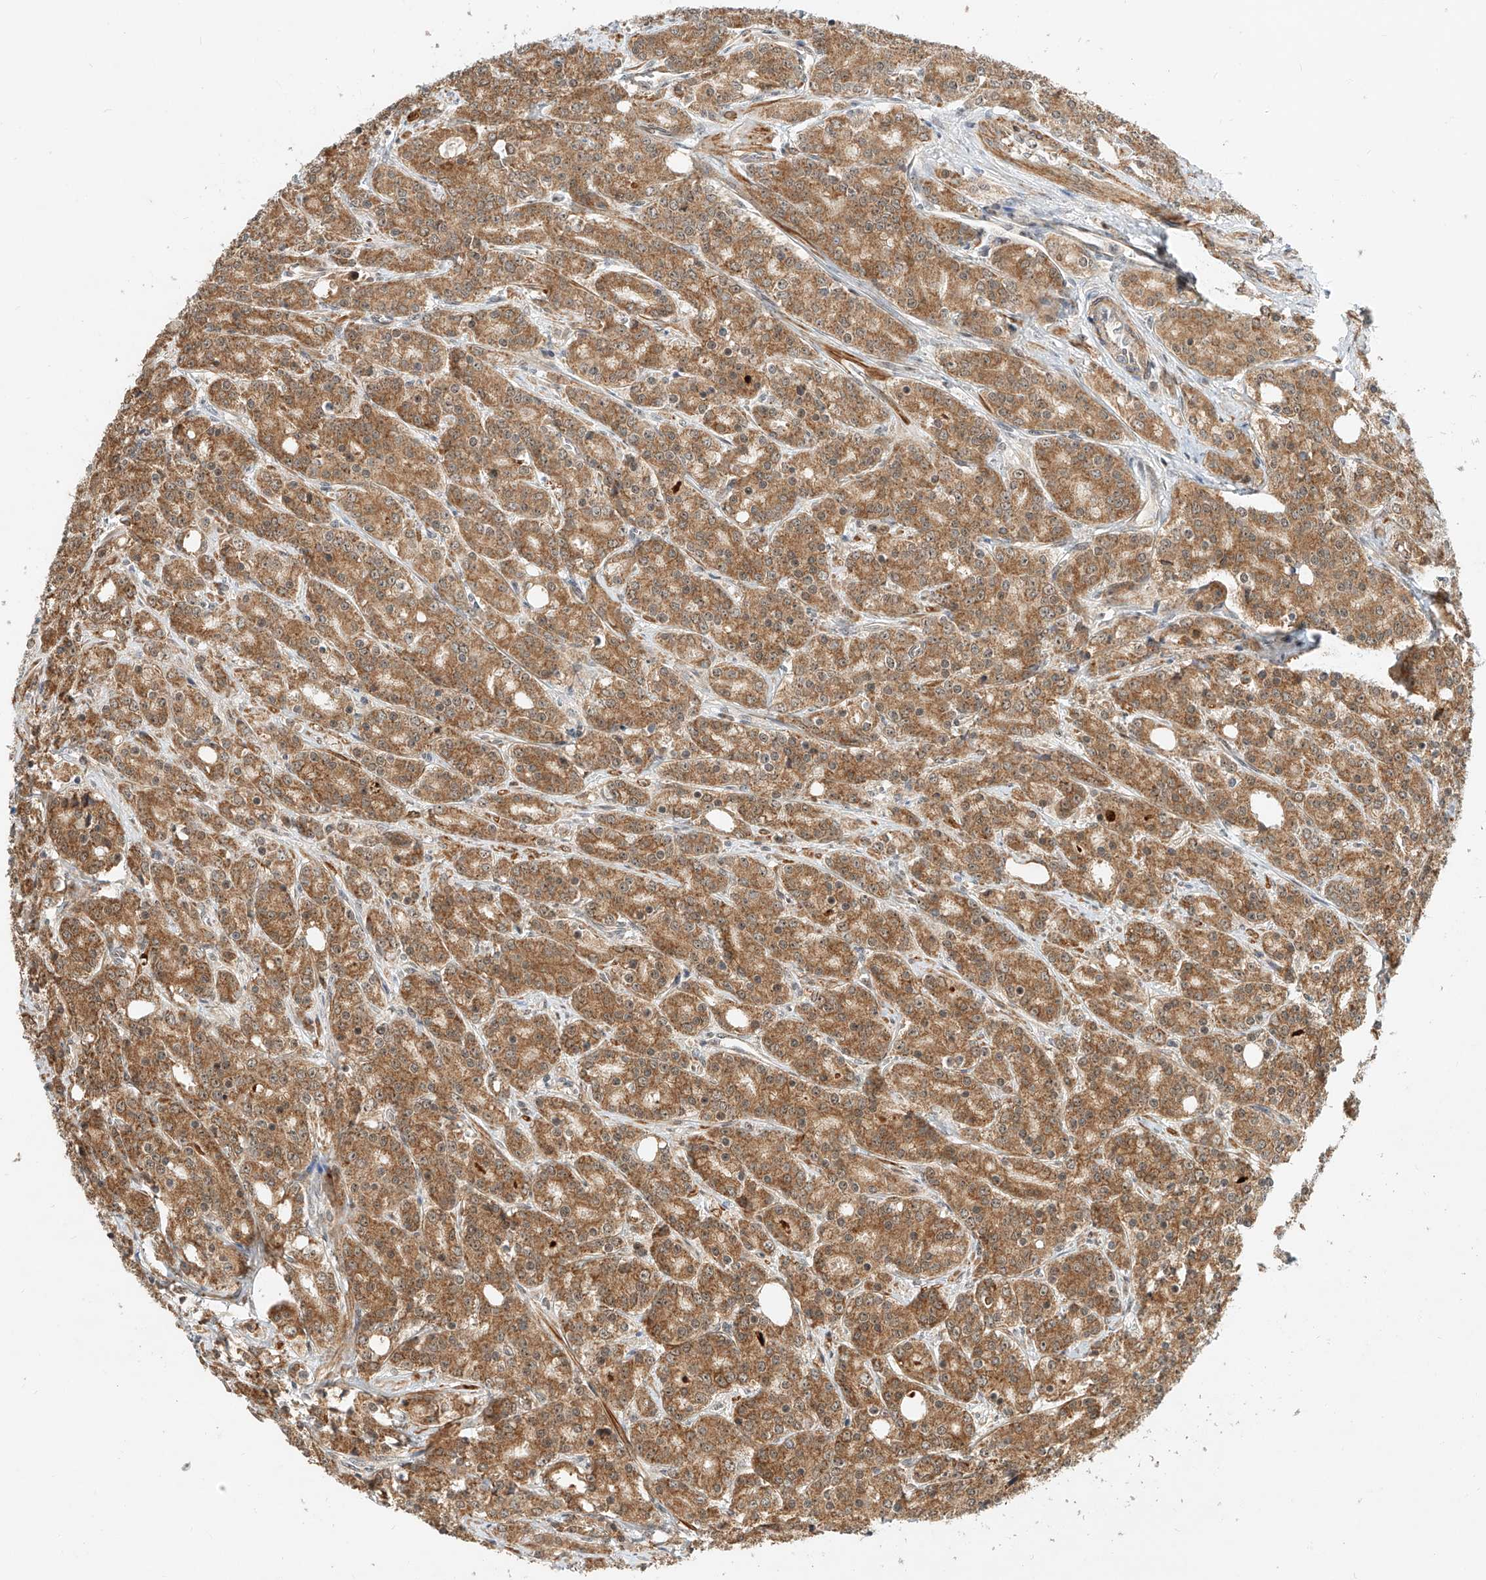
{"staining": {"intensity": "strong", "quantity": ">75%", "location": "cytoplasmic/membranous"}, "tissue": "prostate cancer", "cell_type": "Tumor cells", "image_type": "cancer", "snomed": [{"axis": "morphology", "description": "Adenocarcinoma, High grade"}, {"axis": "topography", "description": "Prostate"}], "caption": "Protein expression analysis of prostate cancer (high-grade adenocarcinoma) reveals strong cytoplasmic/membranous expression in approximately >75% of tumor cells. (brown staining indicates protein expression, while blue staining denotes nuclei).", "gene": "CPAMD8", "patient": {"sex": "male", "age": 62}}